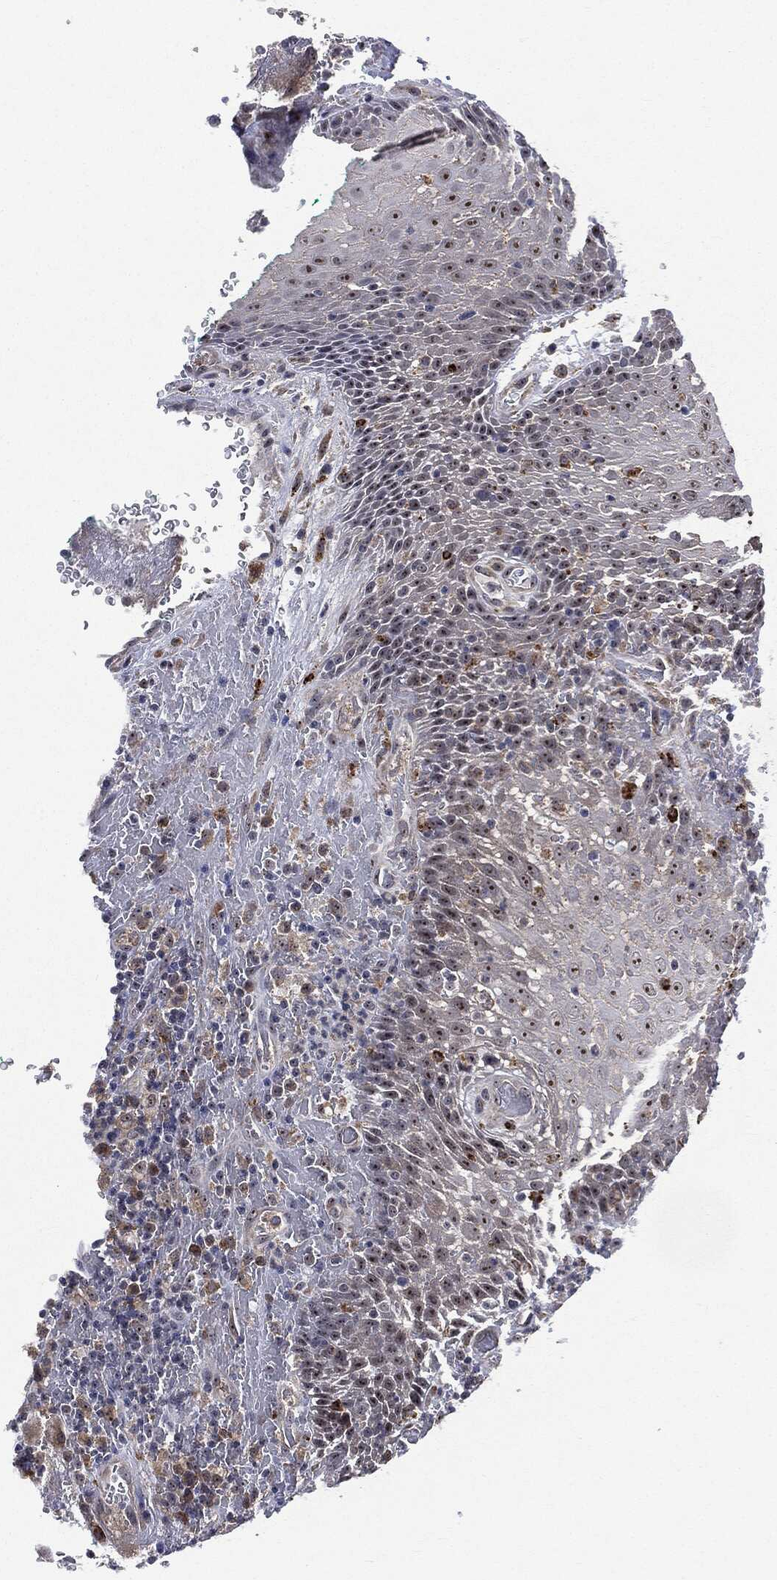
{"staining": {"intensity": "moderate", "quantity": ">75%", "location": "nuclear"}, "tissue": "head and neck cancer", "cell_type": "Tumor cells", "image_type": "cancer", "snomed": [{"axis": "morphology", "description": "Squamous cell carcinoma, NOS"}, {"axis": "topography", "description": "Head-Neck"}], "caption": "A high-resolution histopathology image shows IHC staining of head and neck cancer (squamous cell carcinoma), which reveals moderate nuclear positivity in approximately >75% of tumor cells.", "gene": "TRMT1L", "patient": {"sex": "male", "age": 69}}